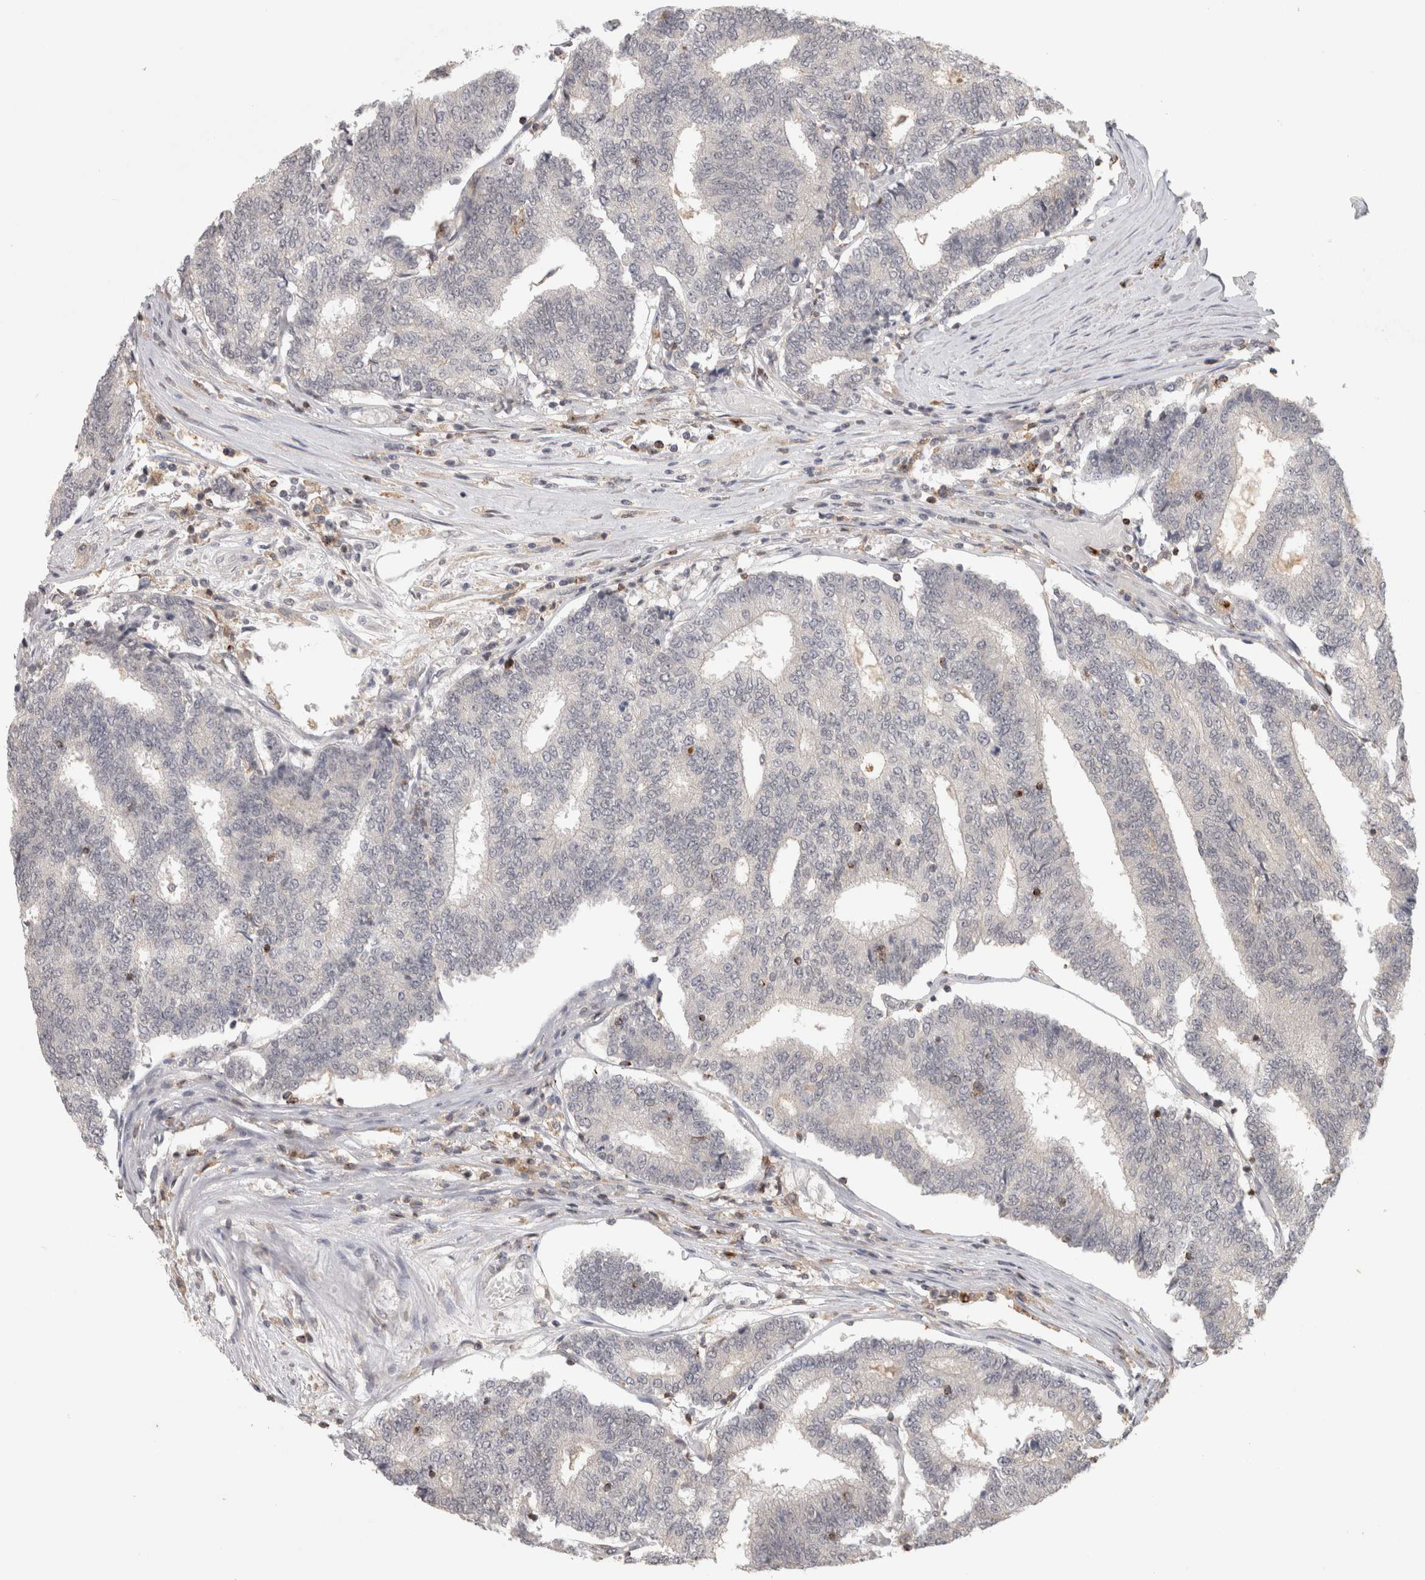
{"staining": {"intensity": "negative", "quantity": "none", "location": "none"}, "tissue": "prostate cancer", "cell_type": "Tumor cells", "image_type": "cancer", "snomed": [{"axis": "morphology", "description": "Normal tissue, NOS"}, {"axis": "morphology", "description": "Adenocarcinoma, High grade"}, {"axis": "topography", "description": "Prostate"}, {"axis": "topography", "description": "Seminal veicle"}], "caption": "Immunohistochemistry micrograph of neoplastic tissue: human adenocarcinoma (high-grade) (prostate) stained with DAB (3,3'-diaminobenzidine) reveals no significant protein expression in tumor cells.", "gene": "HAVCR2", "patient": {"sex": "male", "age": 55}}